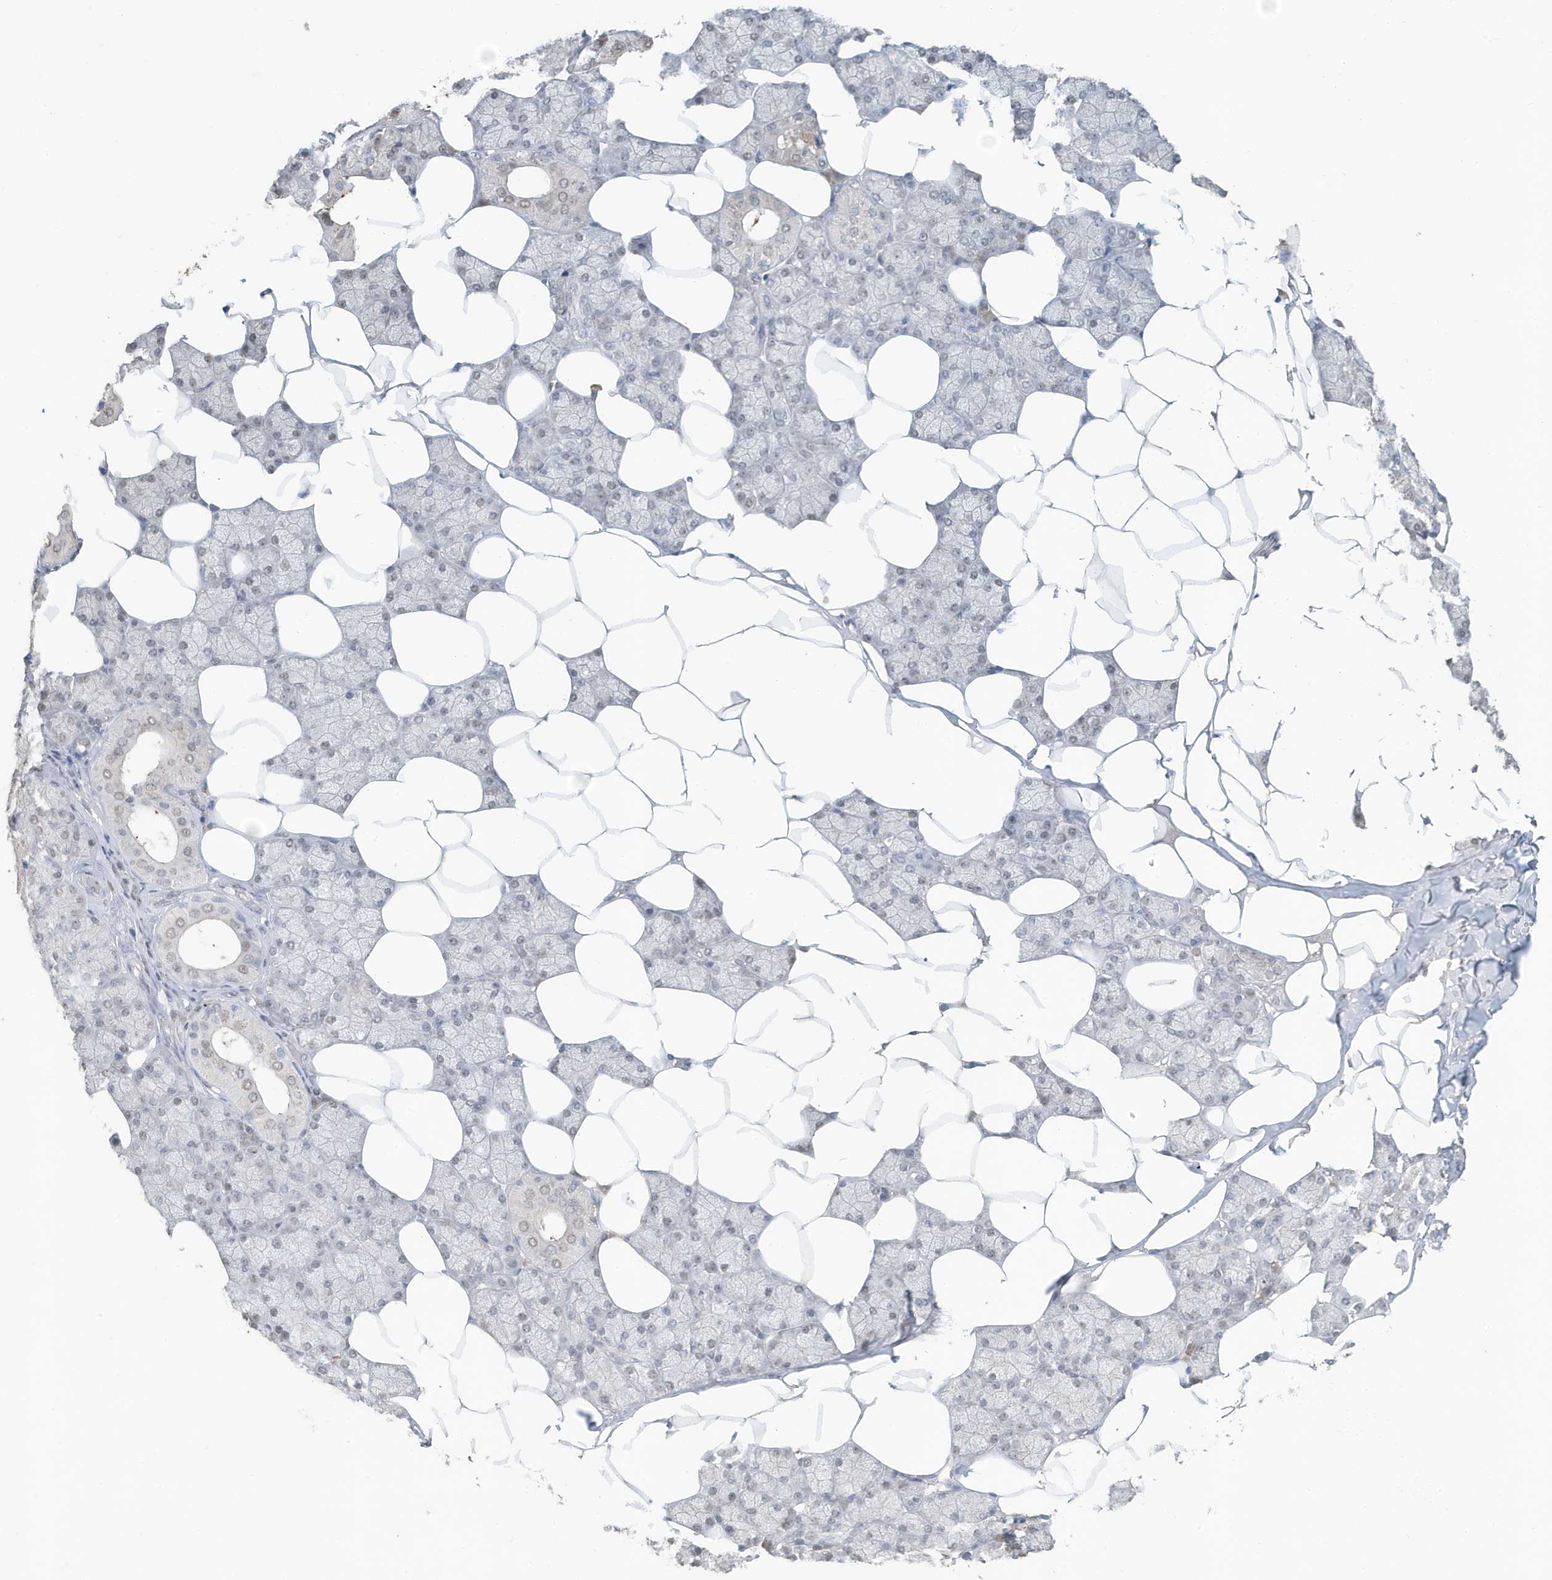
{"staining": {"intensity": "weak", "quantity": "<25%", "location": "nuclear"}, "tissue": "salivary gland", "cell_type": "Glandular cells", "image_type": "normal", "snomed": [{"axis": "morphology", "description": "Normal tissue, NOS"}, {"axis": "topography", "description": "Salivary gland"}], "caption": "A high-resolution photomicrograph shows immunohistochemistry staining of normal salivary gland, which shows no significant expression in glandular cells. (Immunohistochemistry (ihc), brightfield microscopy, high magnification).", "gene": "DEFA1", "patient": {"sex": "male", "age": 62}}